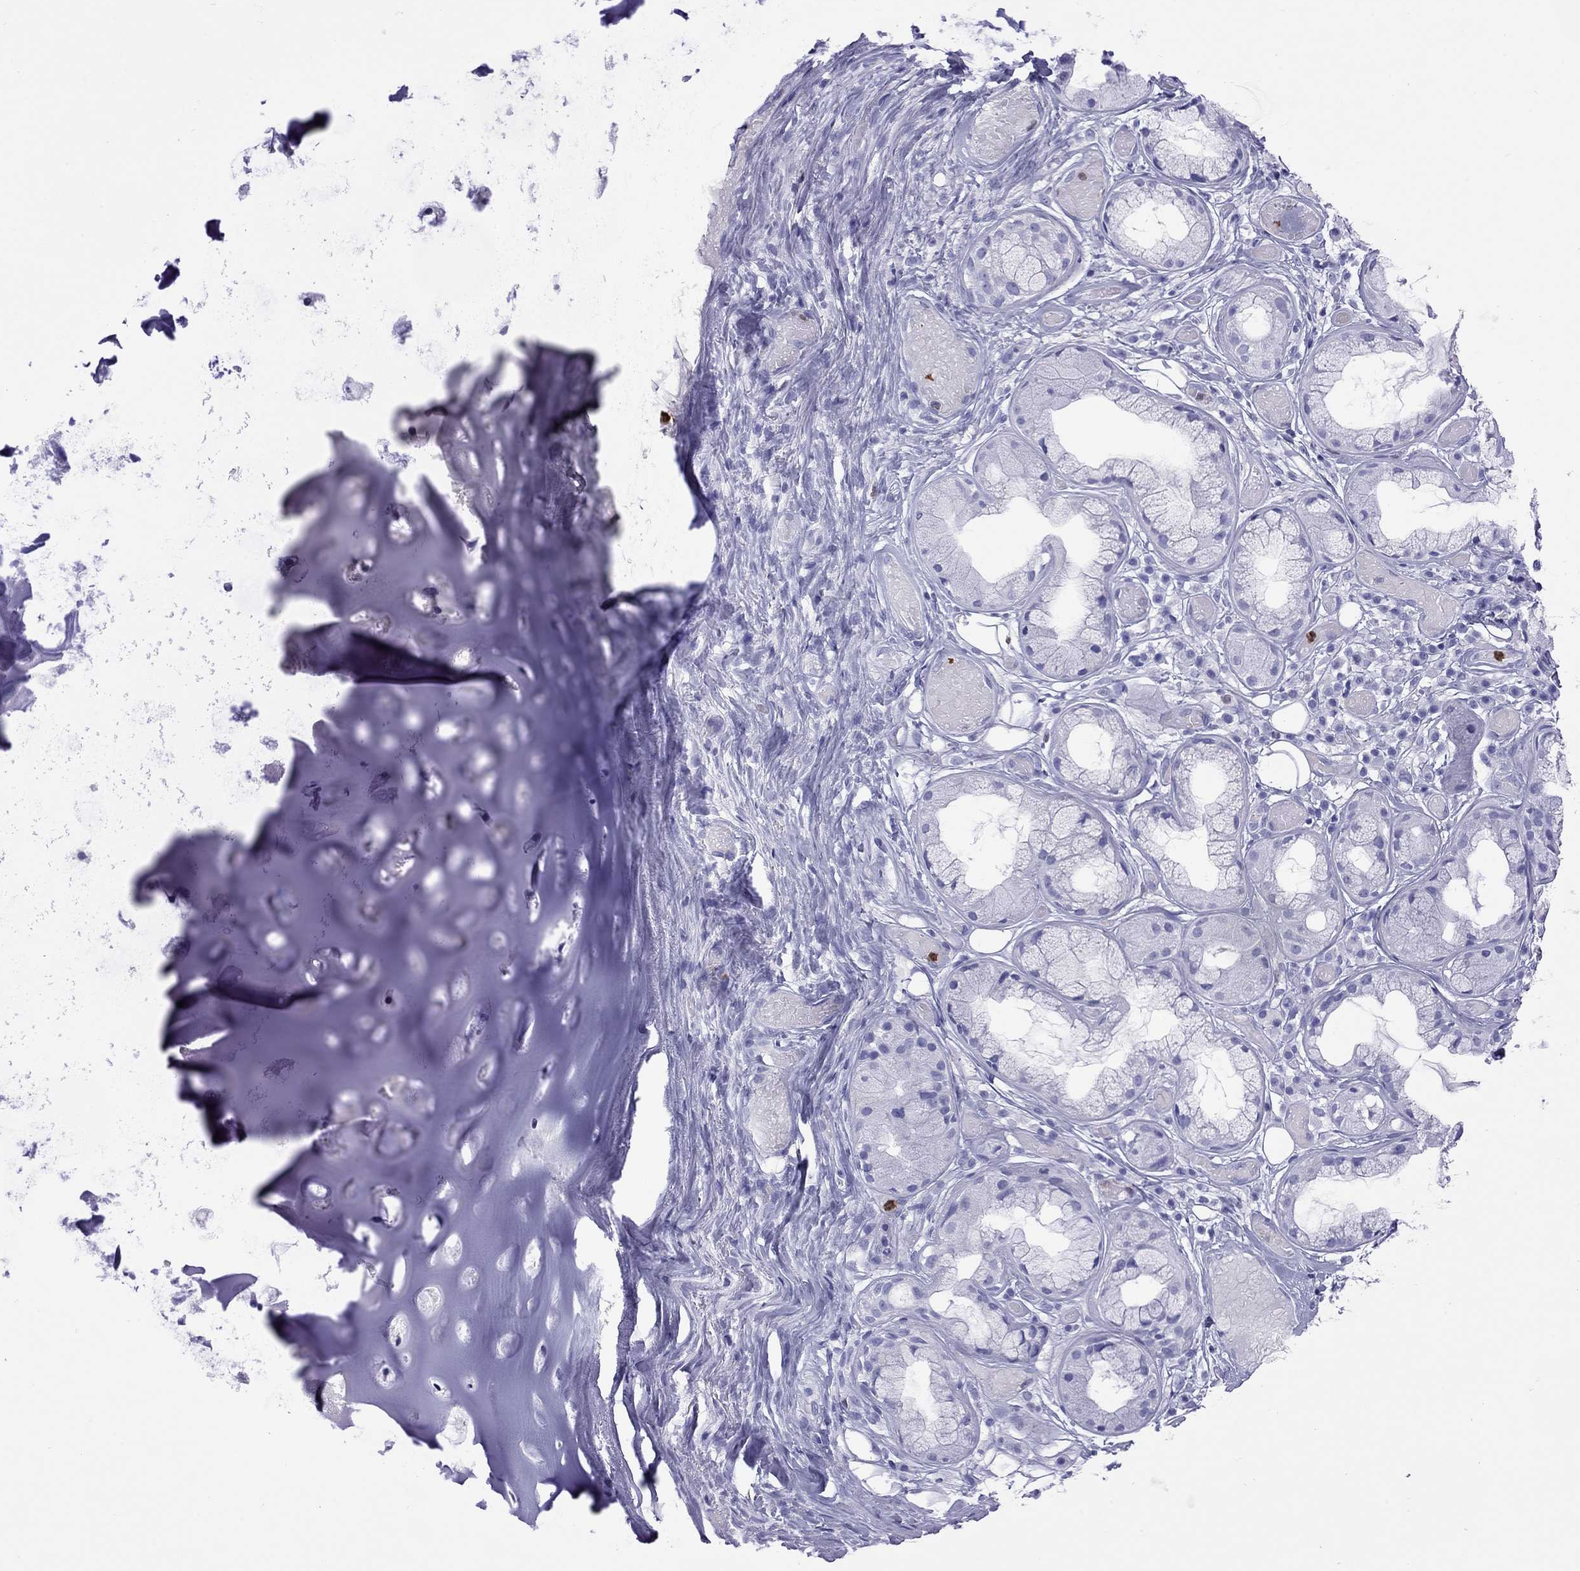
{"staining": {"intensity": "negative", "quantity": "none", "location": "none"}, "tissue": "adipose tissue", "cell_type": "Adipocytes", "image_type": "normal", "snomed": [{"axis": "morphology", "description": "Normal tissue, NOS"}, {"axis": "topography", "description": "Cartilage tissue"}], "caption": "Adipocytes are negative for brown protein staining in normal adipose tissue. (Stains: DAB (3,3'-diaminobenzidine) IHC with hematoxylin counter stain, Microscopy: brightfield microscopy at high magnification).", "gene": "SLAMF1", "patient": {"sex": "male", "age": 62}}